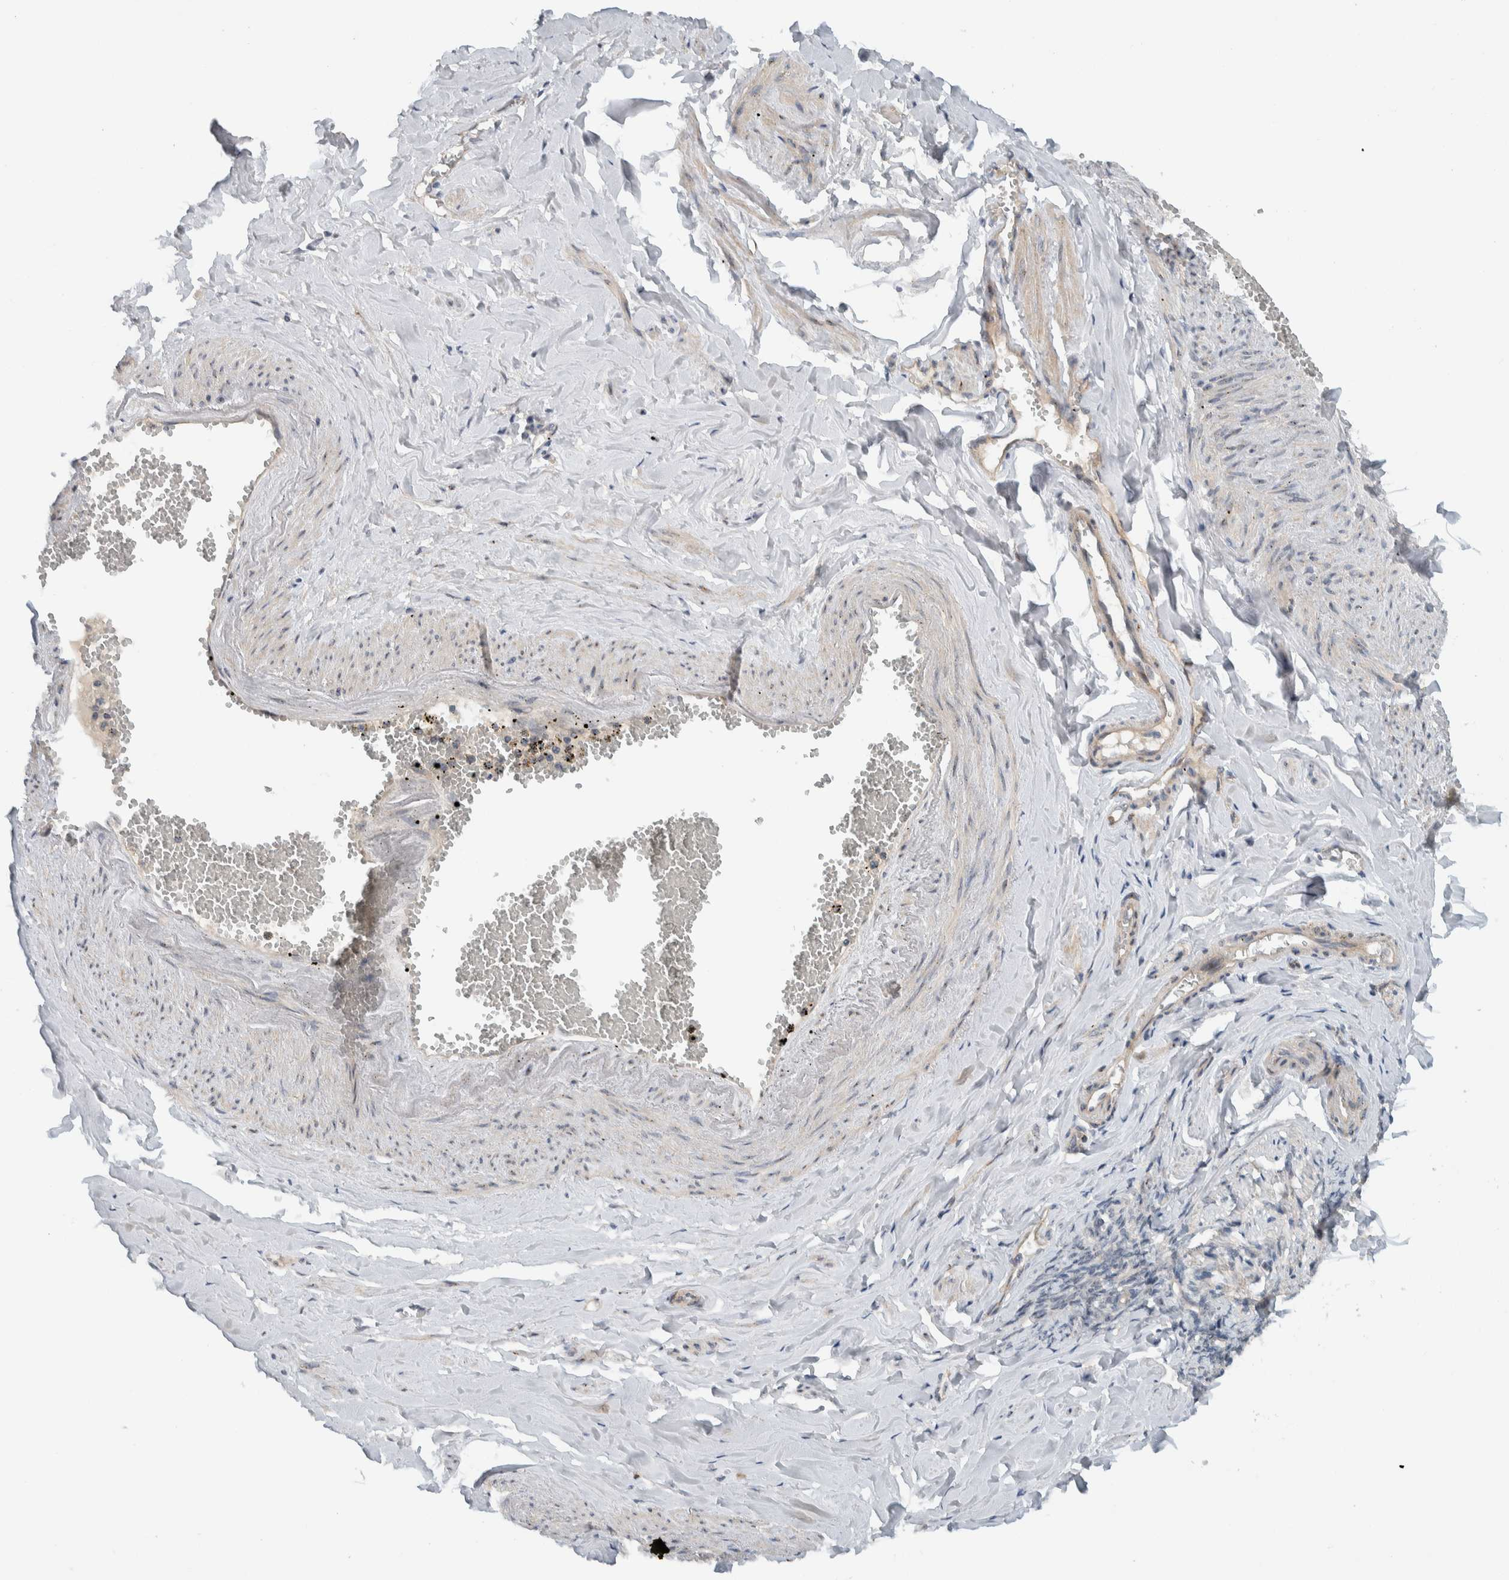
{"staining": {"intensity": "negative", "quantity": "none", "location": "none"}, "tissue": "adipose tissue", "cell_type": "Adipocytes", "image_type": "normal", "snomed": [{"axis": "morphology", "description": "Normal tissue, NOS"}, {"axis": "topography", "description": "Vascular tissue"}, {"axis": "topography", "description": "Fallopian tube"}, {"axis": "topography", "description": "Ovary"}], "caption": "Protein analysis of benign adipose tissue displays no significant staining in adipocytes.", "gene": "MPRIP", "patient": {"sex": "female", "age": 67}}